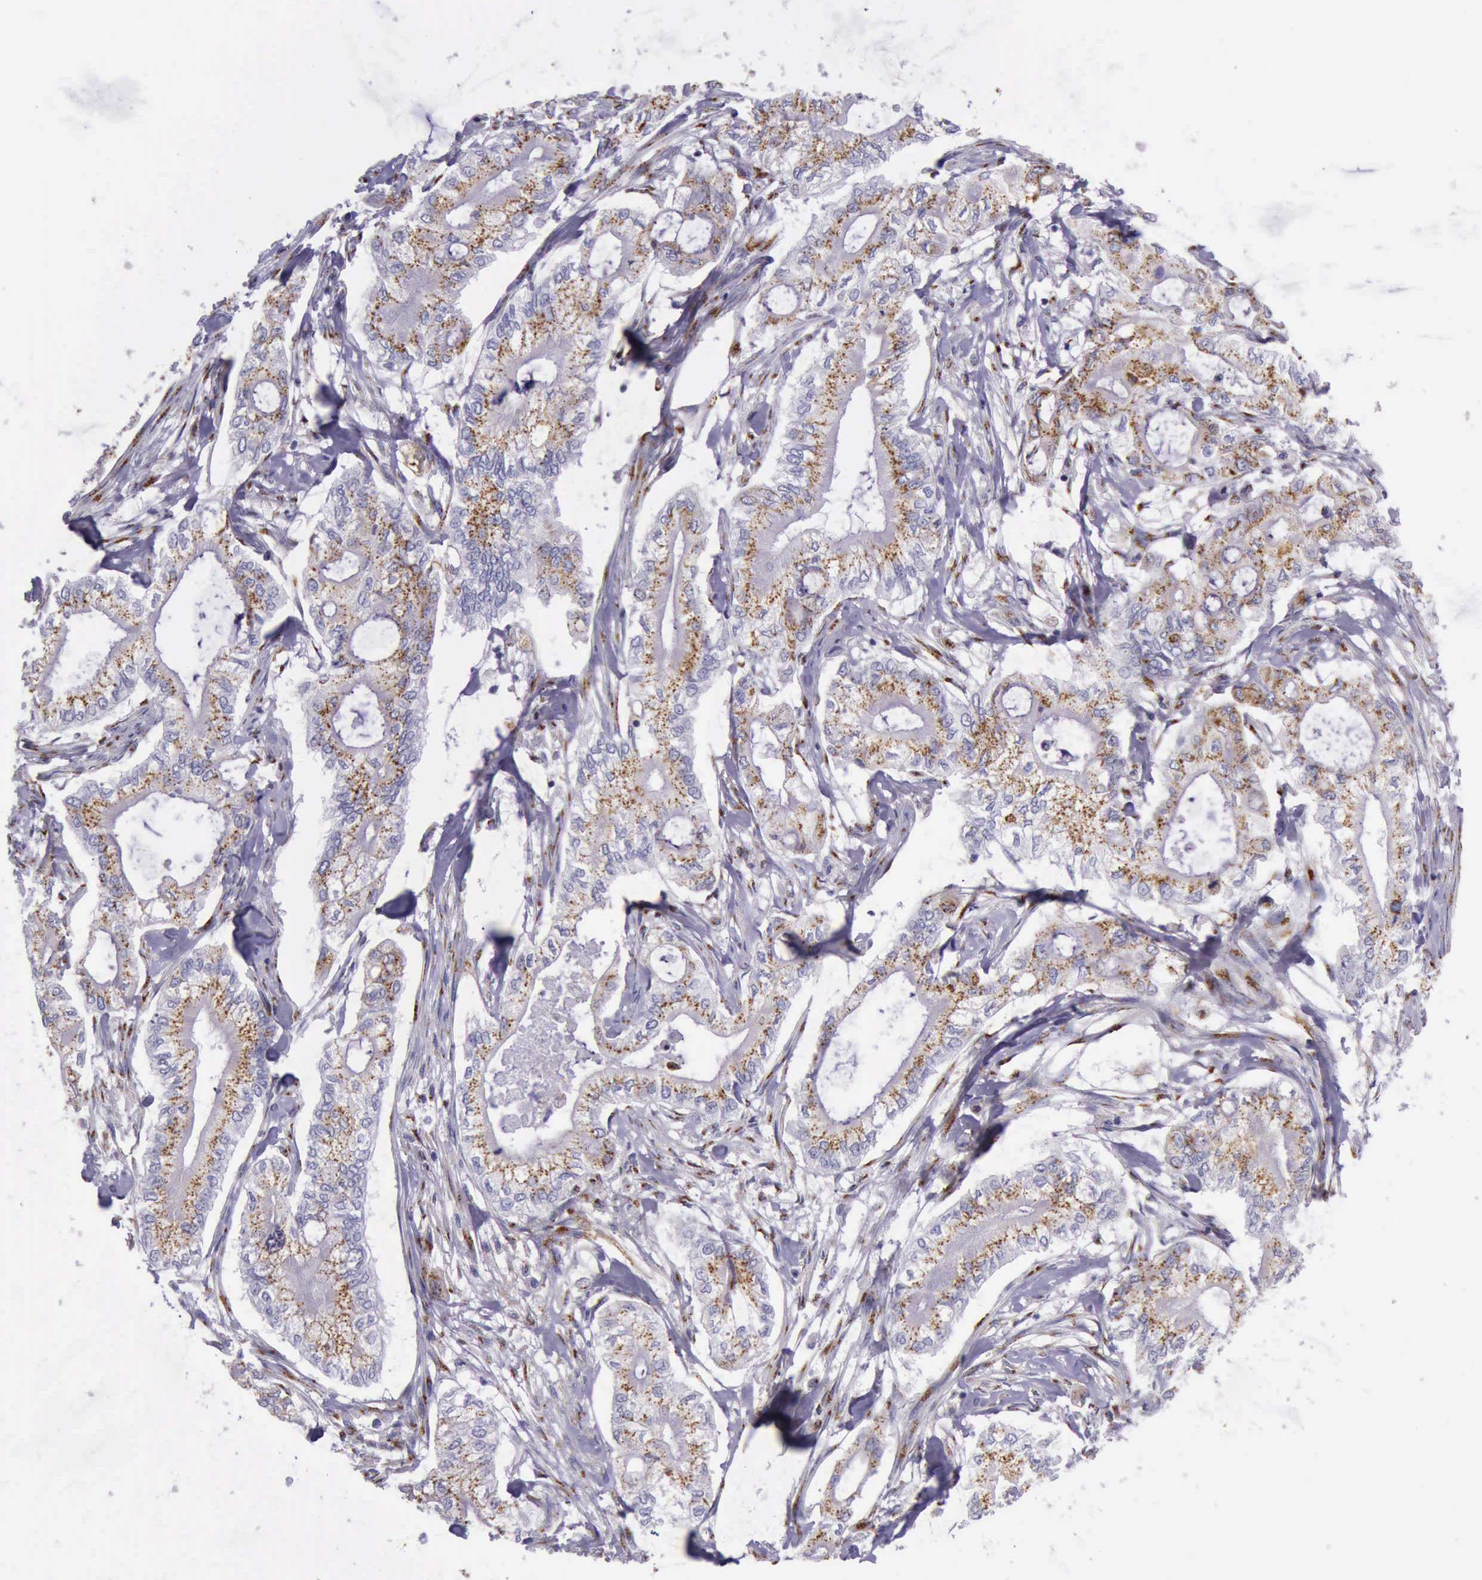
{"staining": {"intensity": "strong", "quantity": ">75%", "location": "cytoplasmic/membranous"}, "tissue": "pancreatic cancer", "cell_type": "Tumor cells", "image_type": "cancer", "snomed": [{"axis": "morphology", "description": "Adenocarcinoma, NOS"}, {"axis": "topography", "description": "Pancreas"}], "caption": "Tumor cells show high levels of strong cytoplasmic/membranous staining in approximately >75% of cells in human pancreatic cancer (adenocarcinoma).", "gene": "GOLGA5", "patient": {"sex": "male", "age": 79}}